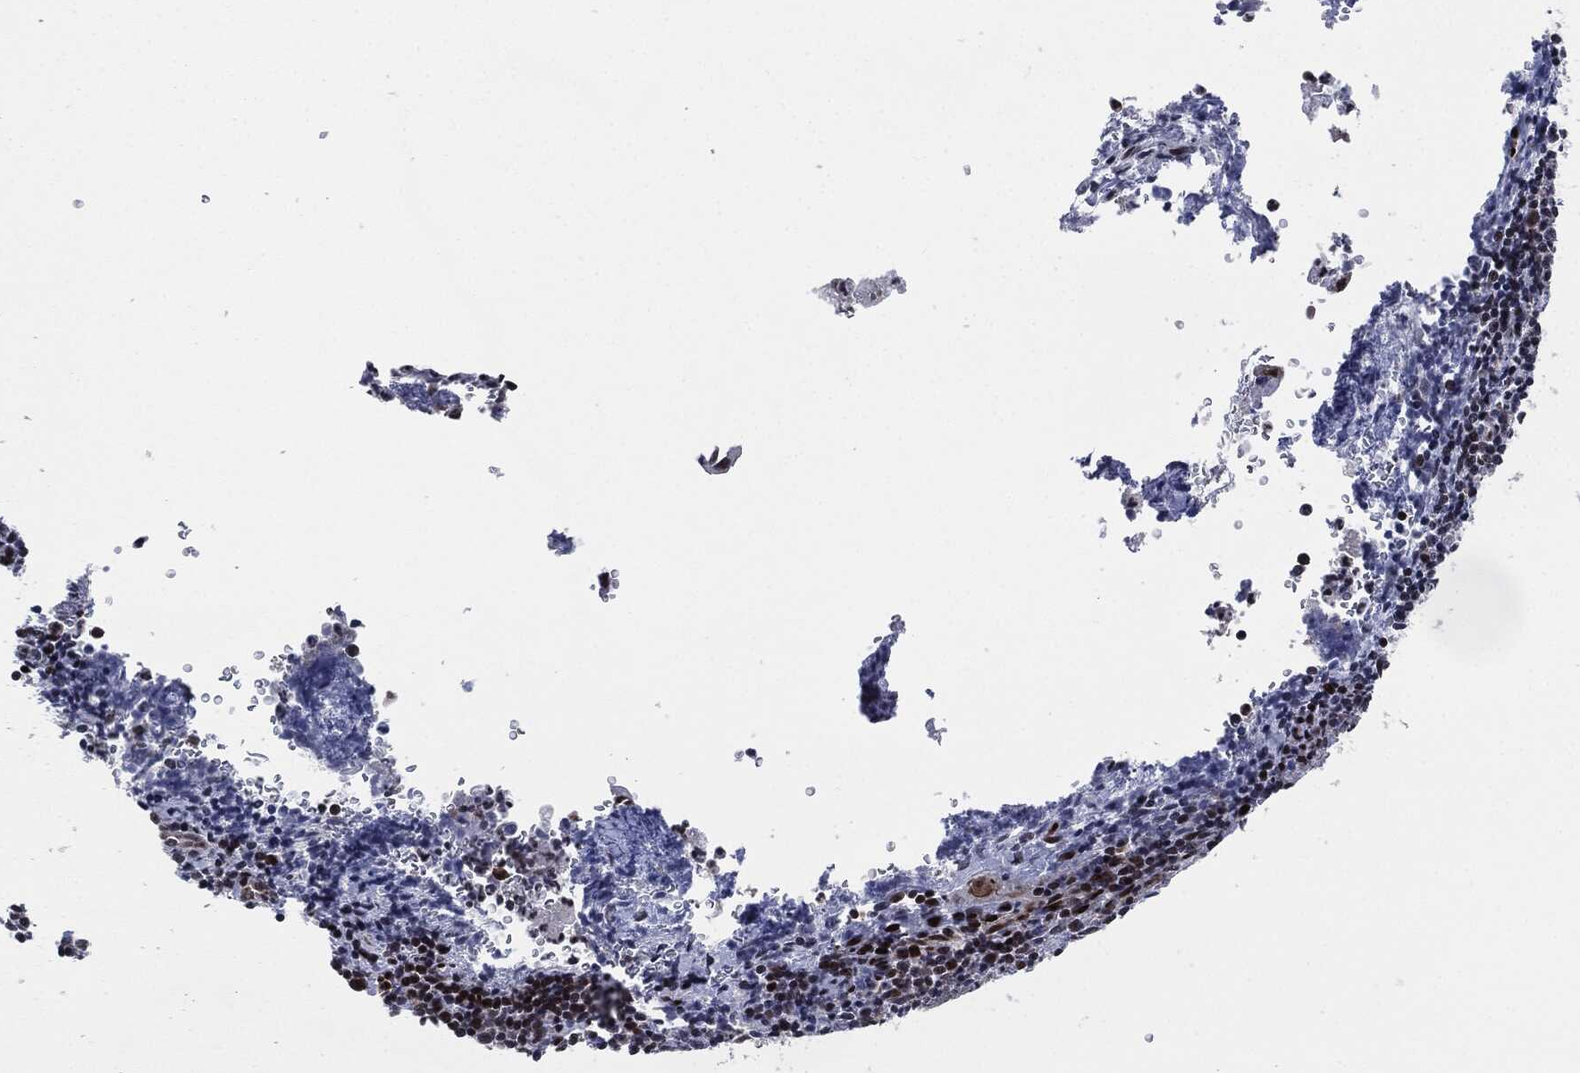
{"staining": {"intensity": "weak", "quantity": "<25%", "location": "cytoplasmic/membranous"}, "tissue": "cervical cancer", "cell_type": "Tumor cells", "image_type": "cancer", "snomed": [{"axis": "morphology", "description": "Squamous cell carcinoma, NOS"}, {"axis": "topography", "description": "Cervix"}], "caption": "Immunohistochemistry photomicrograph of neoplastic tissue: human squamous cell carcinoma (cervical) stained with DAB reveals no significant protein expression in tumor cells.", "gene": "AKT2", "patient": {"sex": "female", "age": 26}}